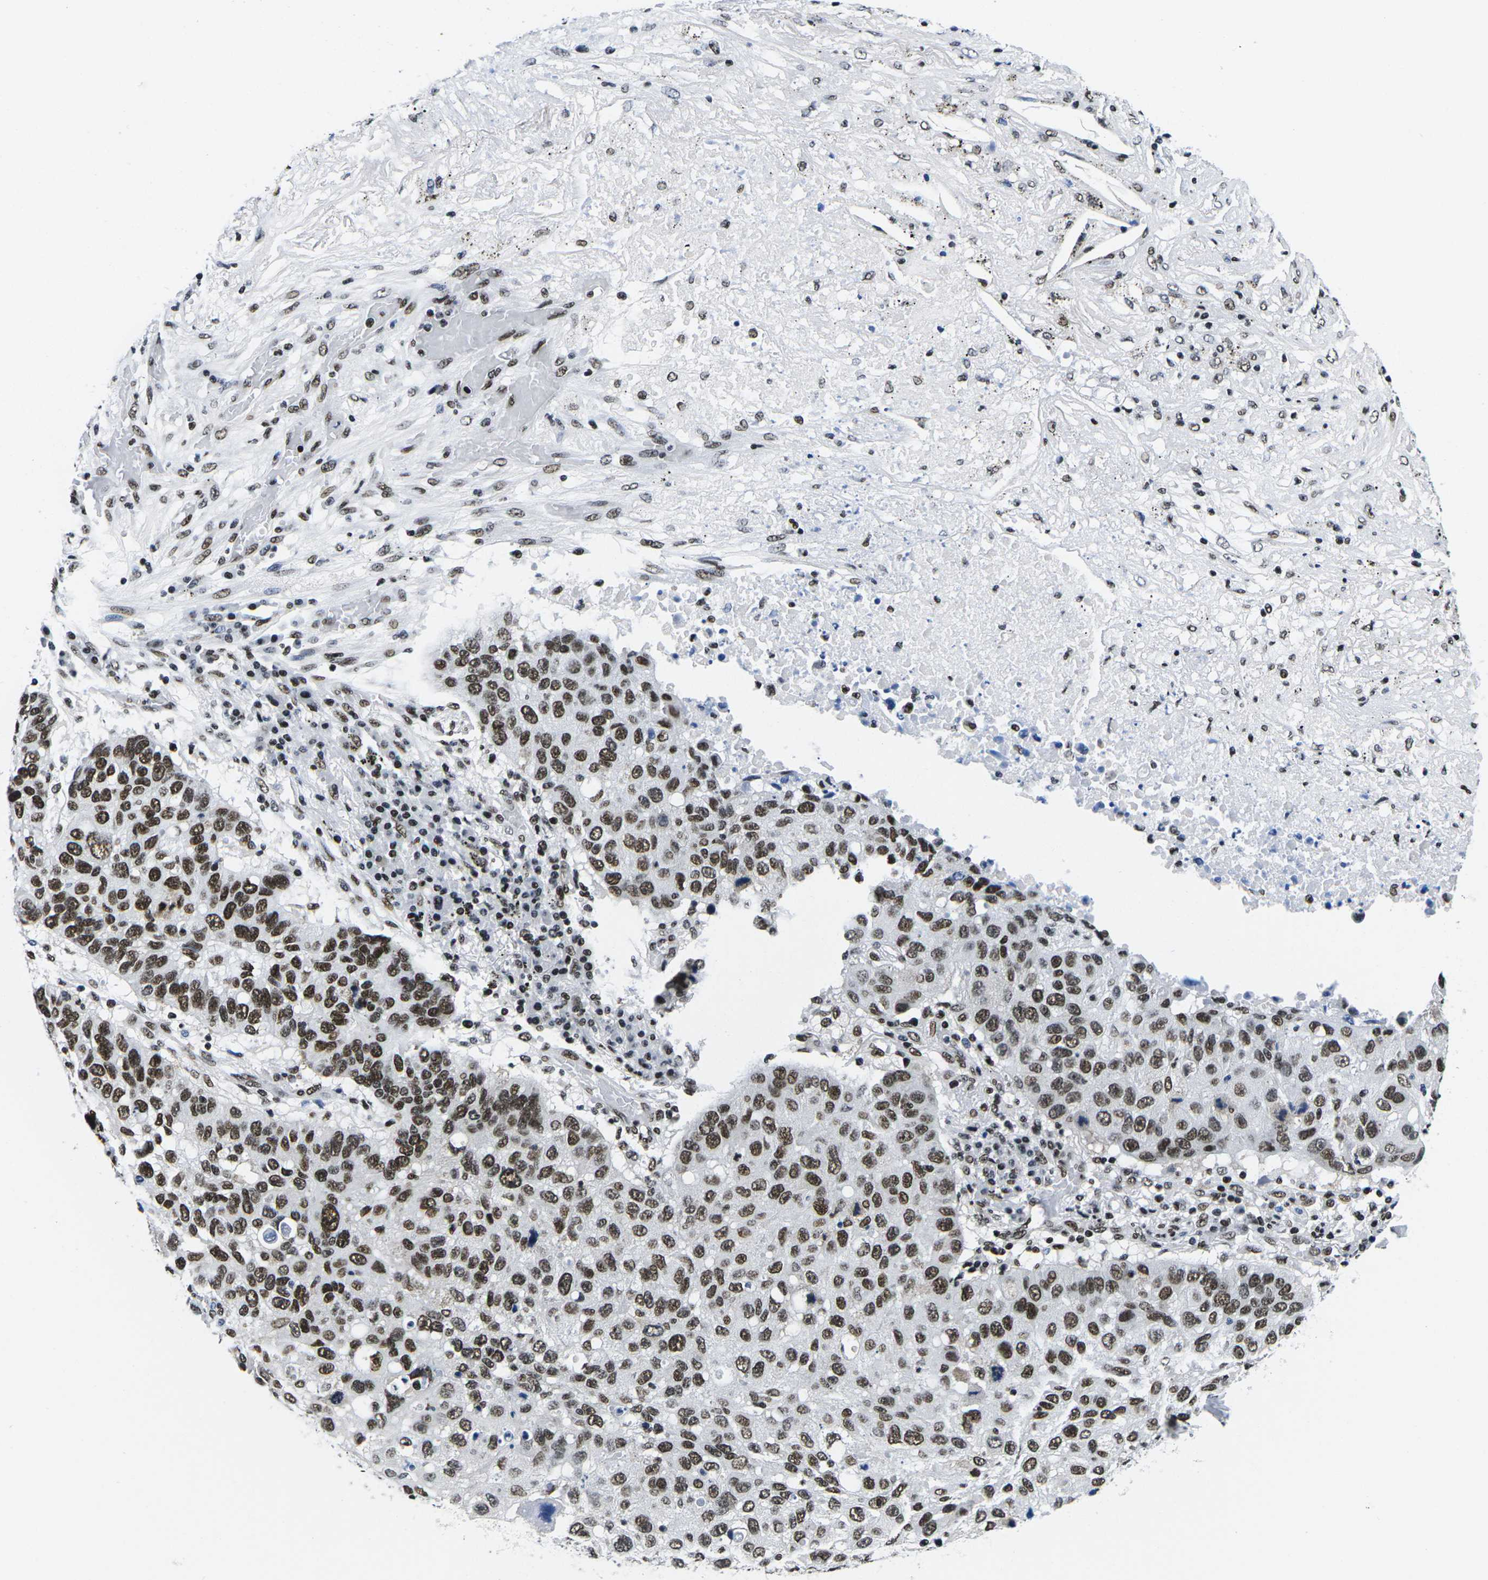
{"staining": {"intensity": "strong", "quantity": ">75%", "location": "nuclear"}, "tissue": "lung cancer", "cell_type": "Tumor cells", "image_type": "cancer", "snomed": [{"axis": "morphology", "description": "Squamous cell carcinoma, NOS"}, {"axis": "topography", "description": "Lung"}], "caption": "This is an image of immunohistochemistry staining of squamous cell carcinoma (lung), which shows strong staining in the nuclear of tumor cells.", "gene": "ATF1", "patient": {"sex": "male", "age": 57}}